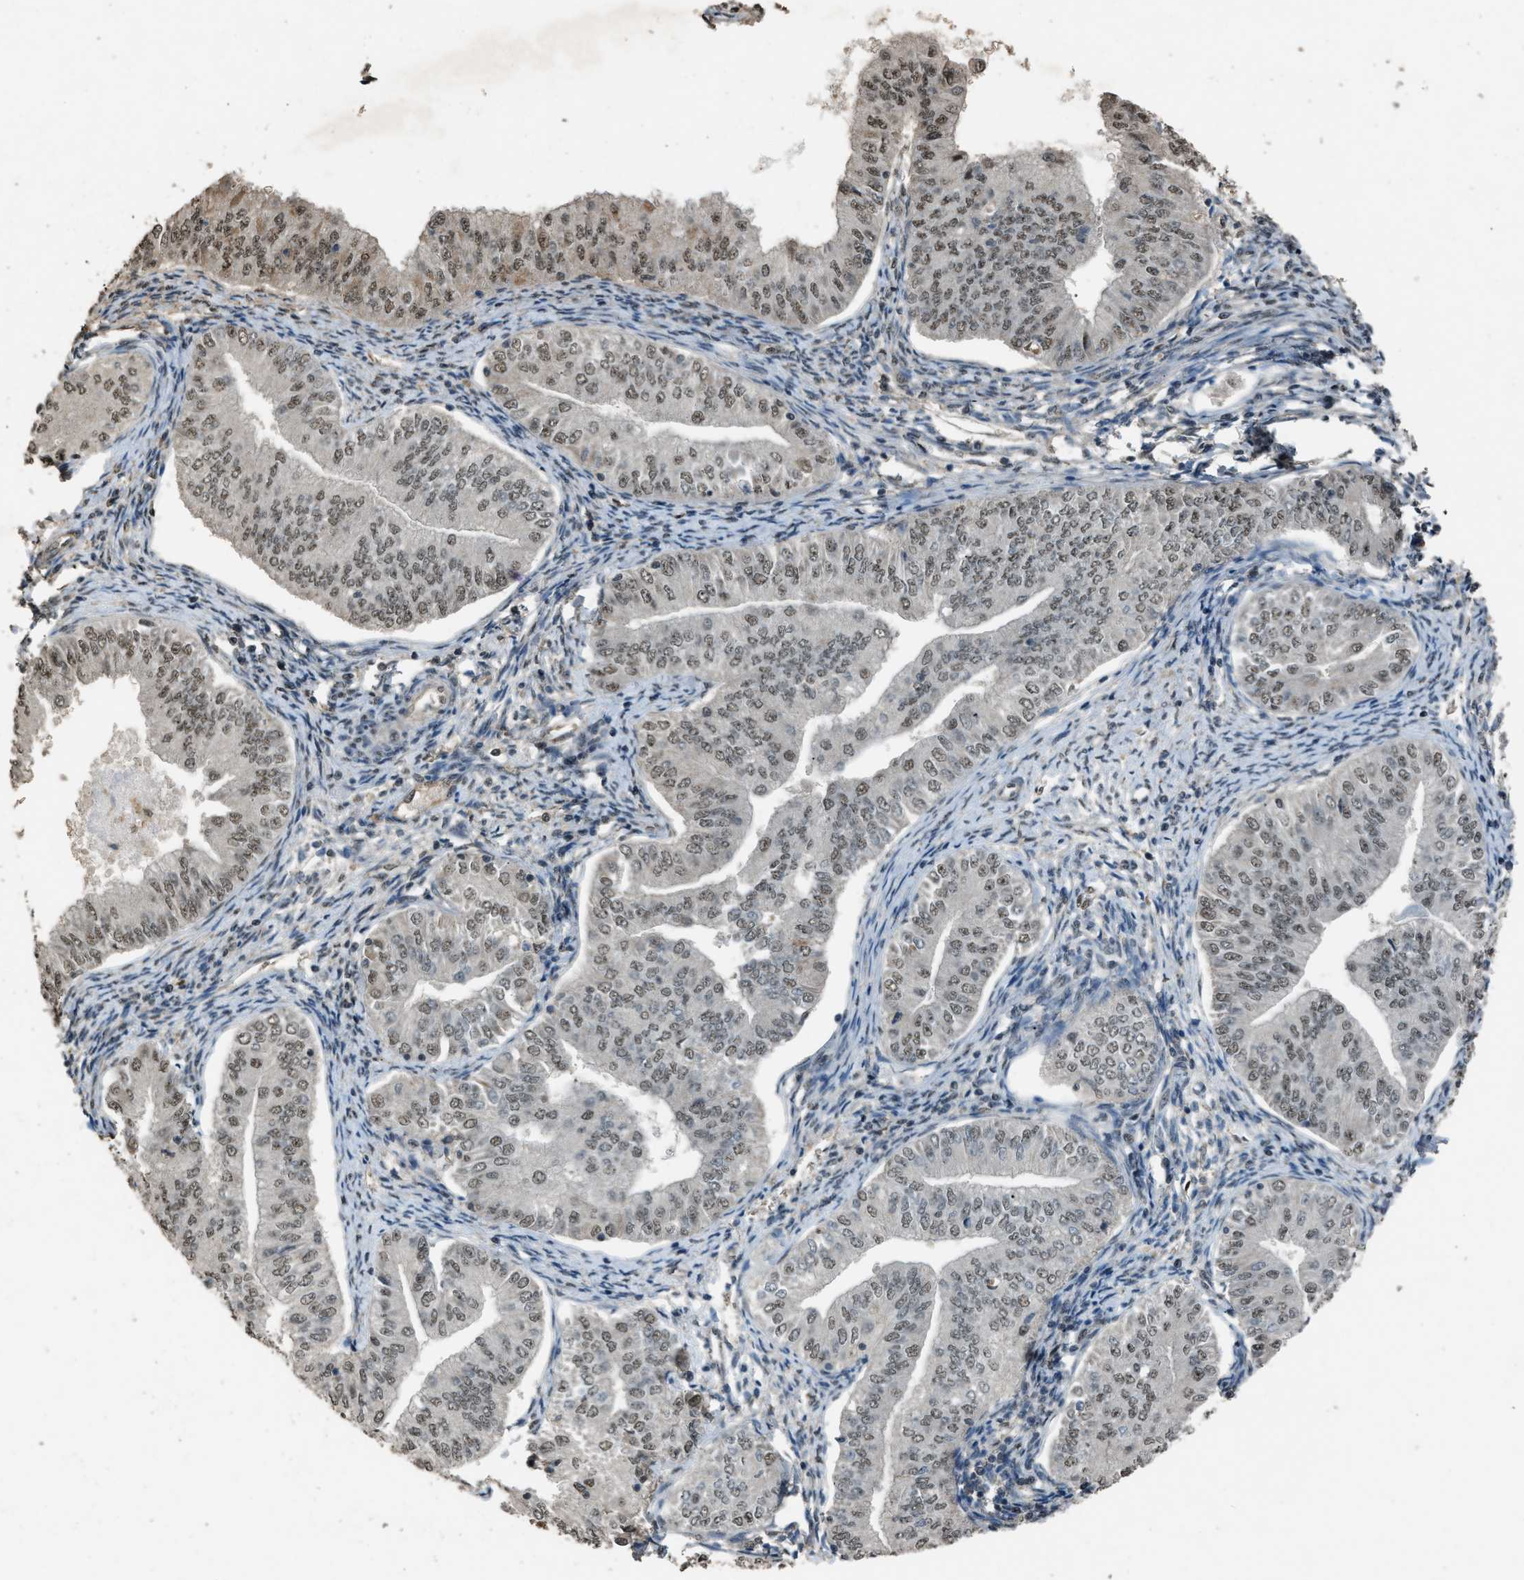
{"staining": {"intensity": "moderate", "quantity": ">75%", "location": "nuclear"}, "tissue": "endometrial cancer", "cell_type": "Tumor cells", "image_type": "cancer", "snomed": [{"axis": "morphology", "description": "Normal tissue, NOS"}, {"axis": "morphology", "description": "Adenocarcinoma, NOS"}, {"axis": "topography", "description": "Endometrium"}], "caption": "Immunohistochemistry (IHC) photomicrograph of neoplastic tissue: human endometrial adenocarcinoma stained using immunohistochemistry (IHC) exhibits medium levels of moderate protein expression localized specifically in the nuclear of tumor cells, appearing as a nuclear brown color.", "gene": "SERTAD2", "patient": {"sex": "female", "age": 53}}